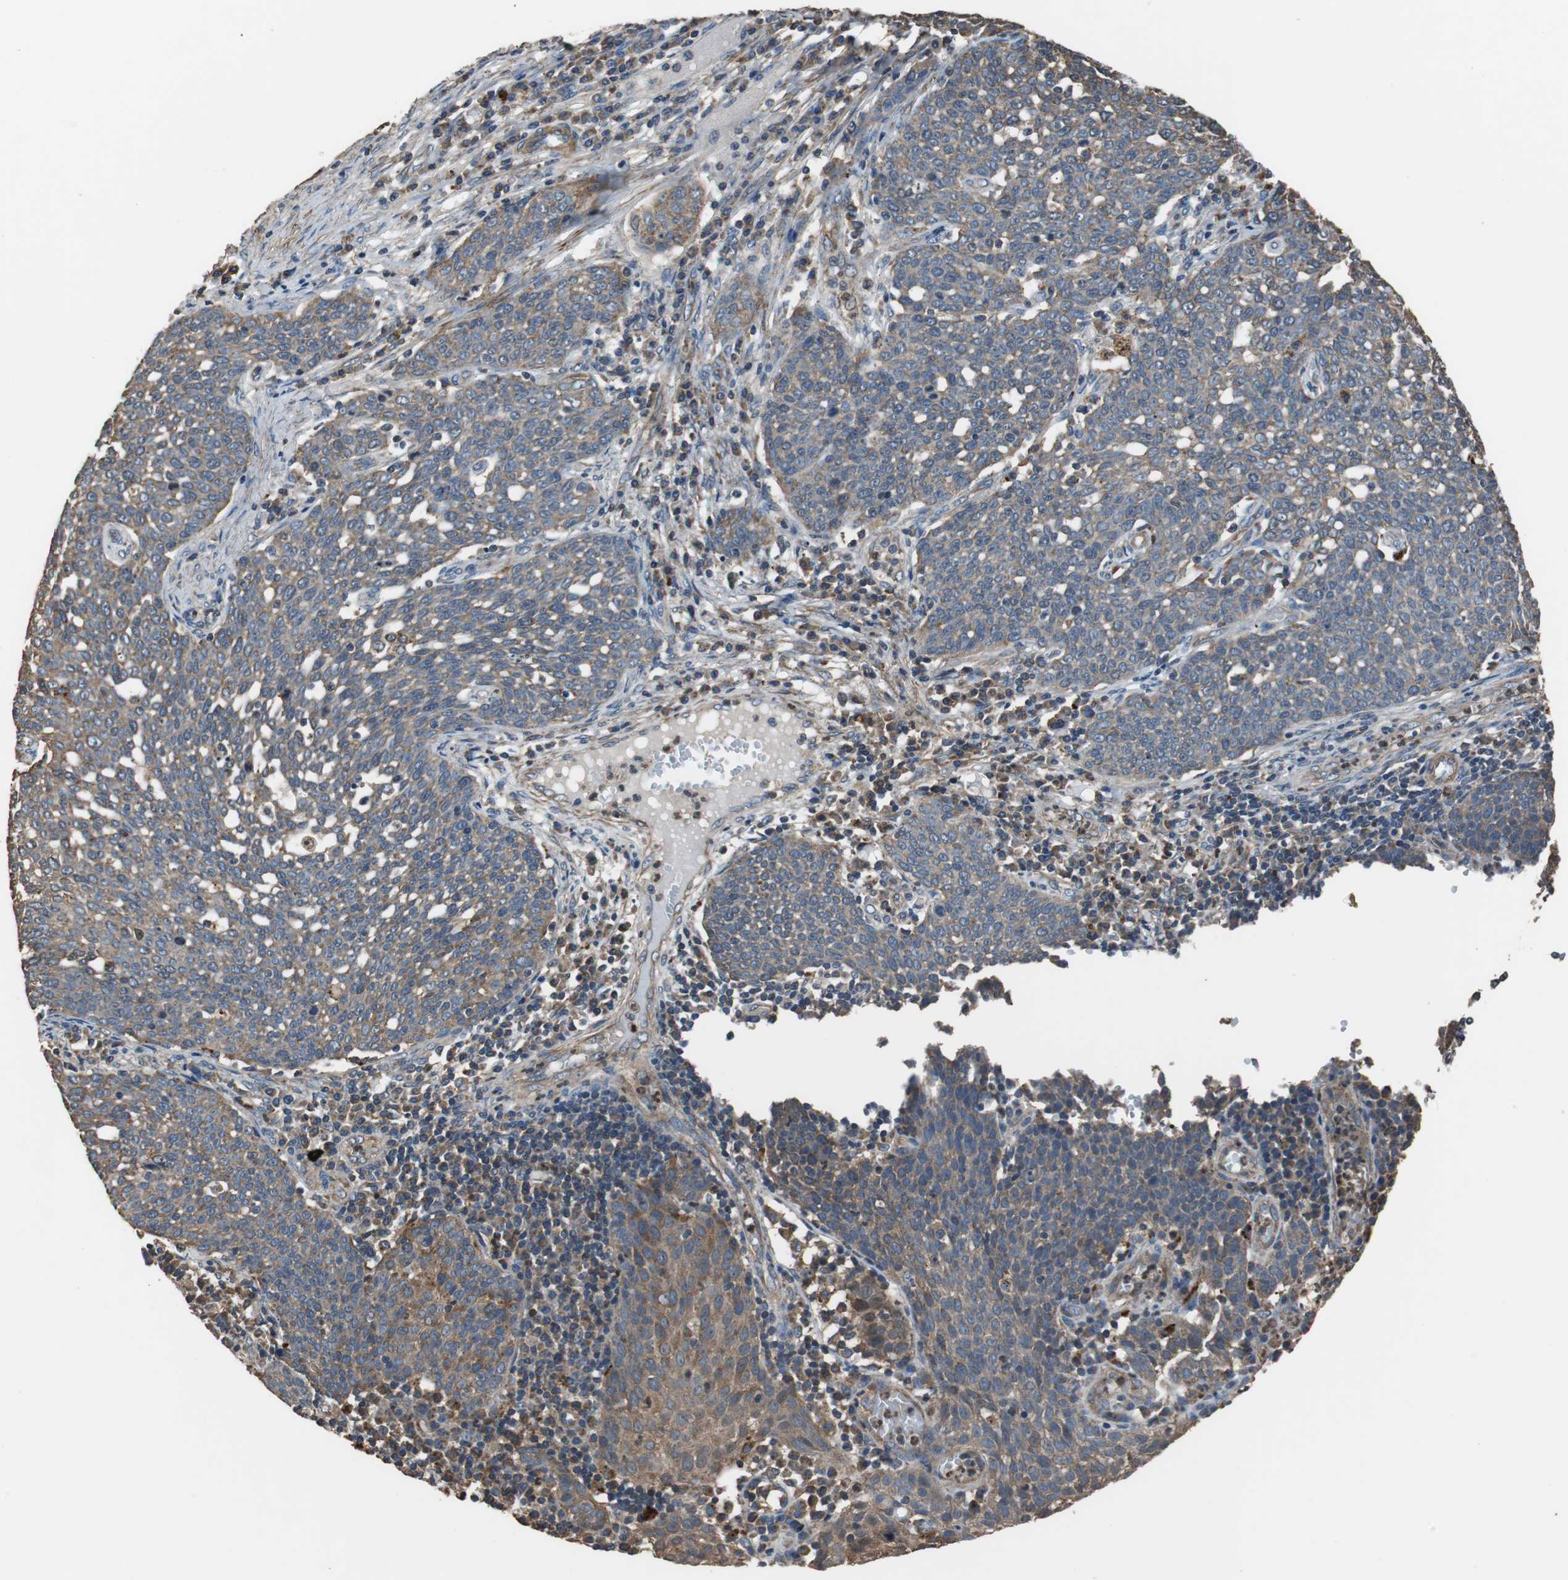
{"staining": {"intensity": "moderate", "quantity": ">75%", "location": "cytoplasmic/membranous"}, "tissue": "cervical cancer", "cell_type": "Tumor cells", "image_type": "cancer", "snomed": [{"axis": "morphology", "description": "Squamous cell carcinoma, NOS"}, {"axis": "topography", "description": "Cervix"}], "caption": "Tumor cells display medium levels of moderate cytoplasmic/membranous positivity in approximately >75% of cells in human cervical squamous cell carcinoma. Using DAB (brown) and hematoxylin (blue) stains, captured at high magnification using brightfield microscopy.", "gene": "PITRM1", "patient": {"sex": "female", "age": 34}}